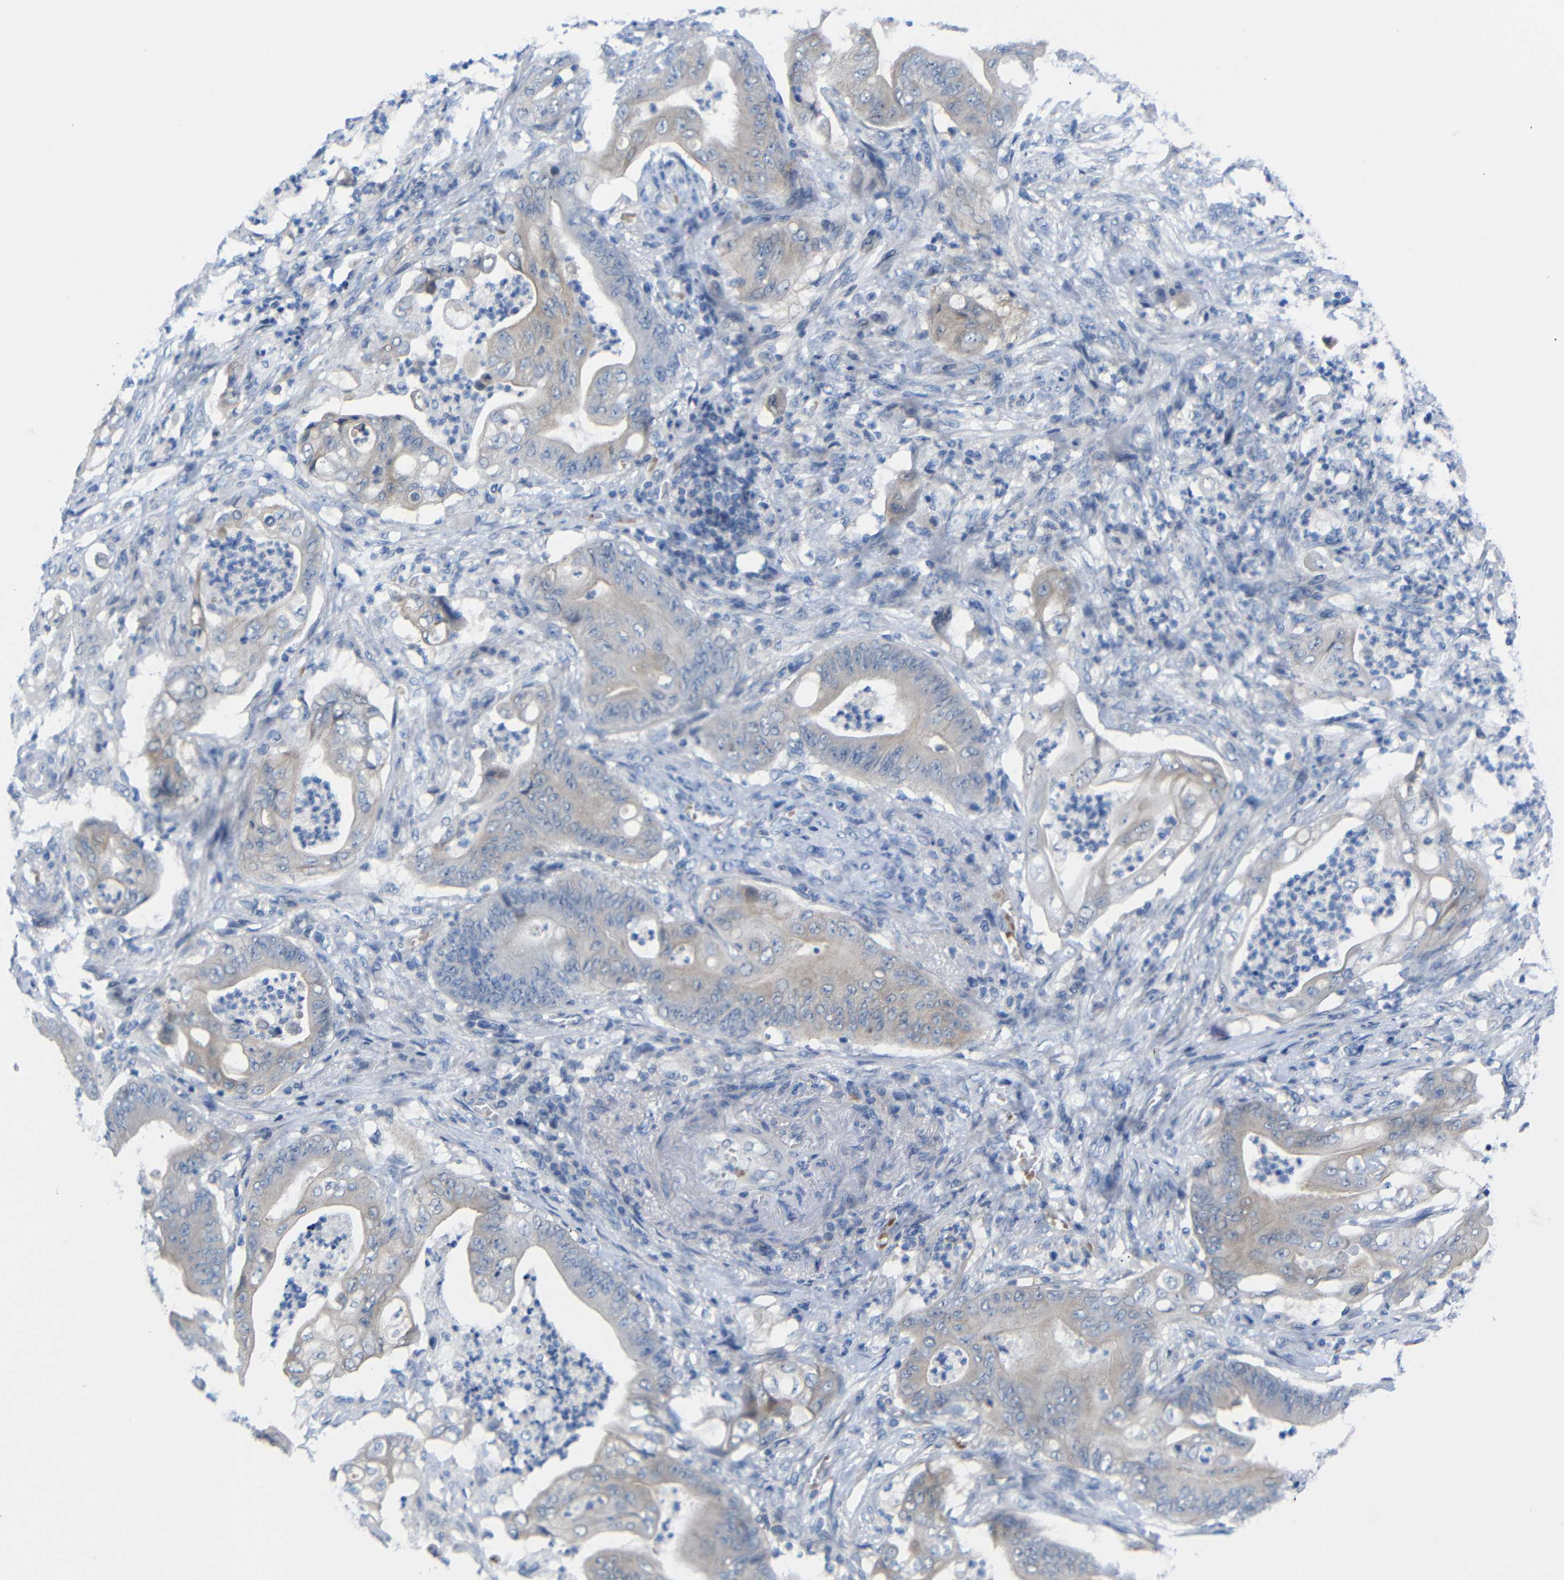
{"staining": {"intensity": "negative", "quantity": "none", "location": "none"}, "tissue": "stomach cancer", "cell_type": "Tumor cells", "image_type": "cancer", "snomed": [{"axis": "morphology", "description": "Adenocarcinoma, NOS"}, {"axis": "topography", "description": "Stomach"}], "caption": "Tumor cells show no significant expression in stomach cancer.", "gene": "CMTM1", "patient": {"sex": "female", "age": 73}}